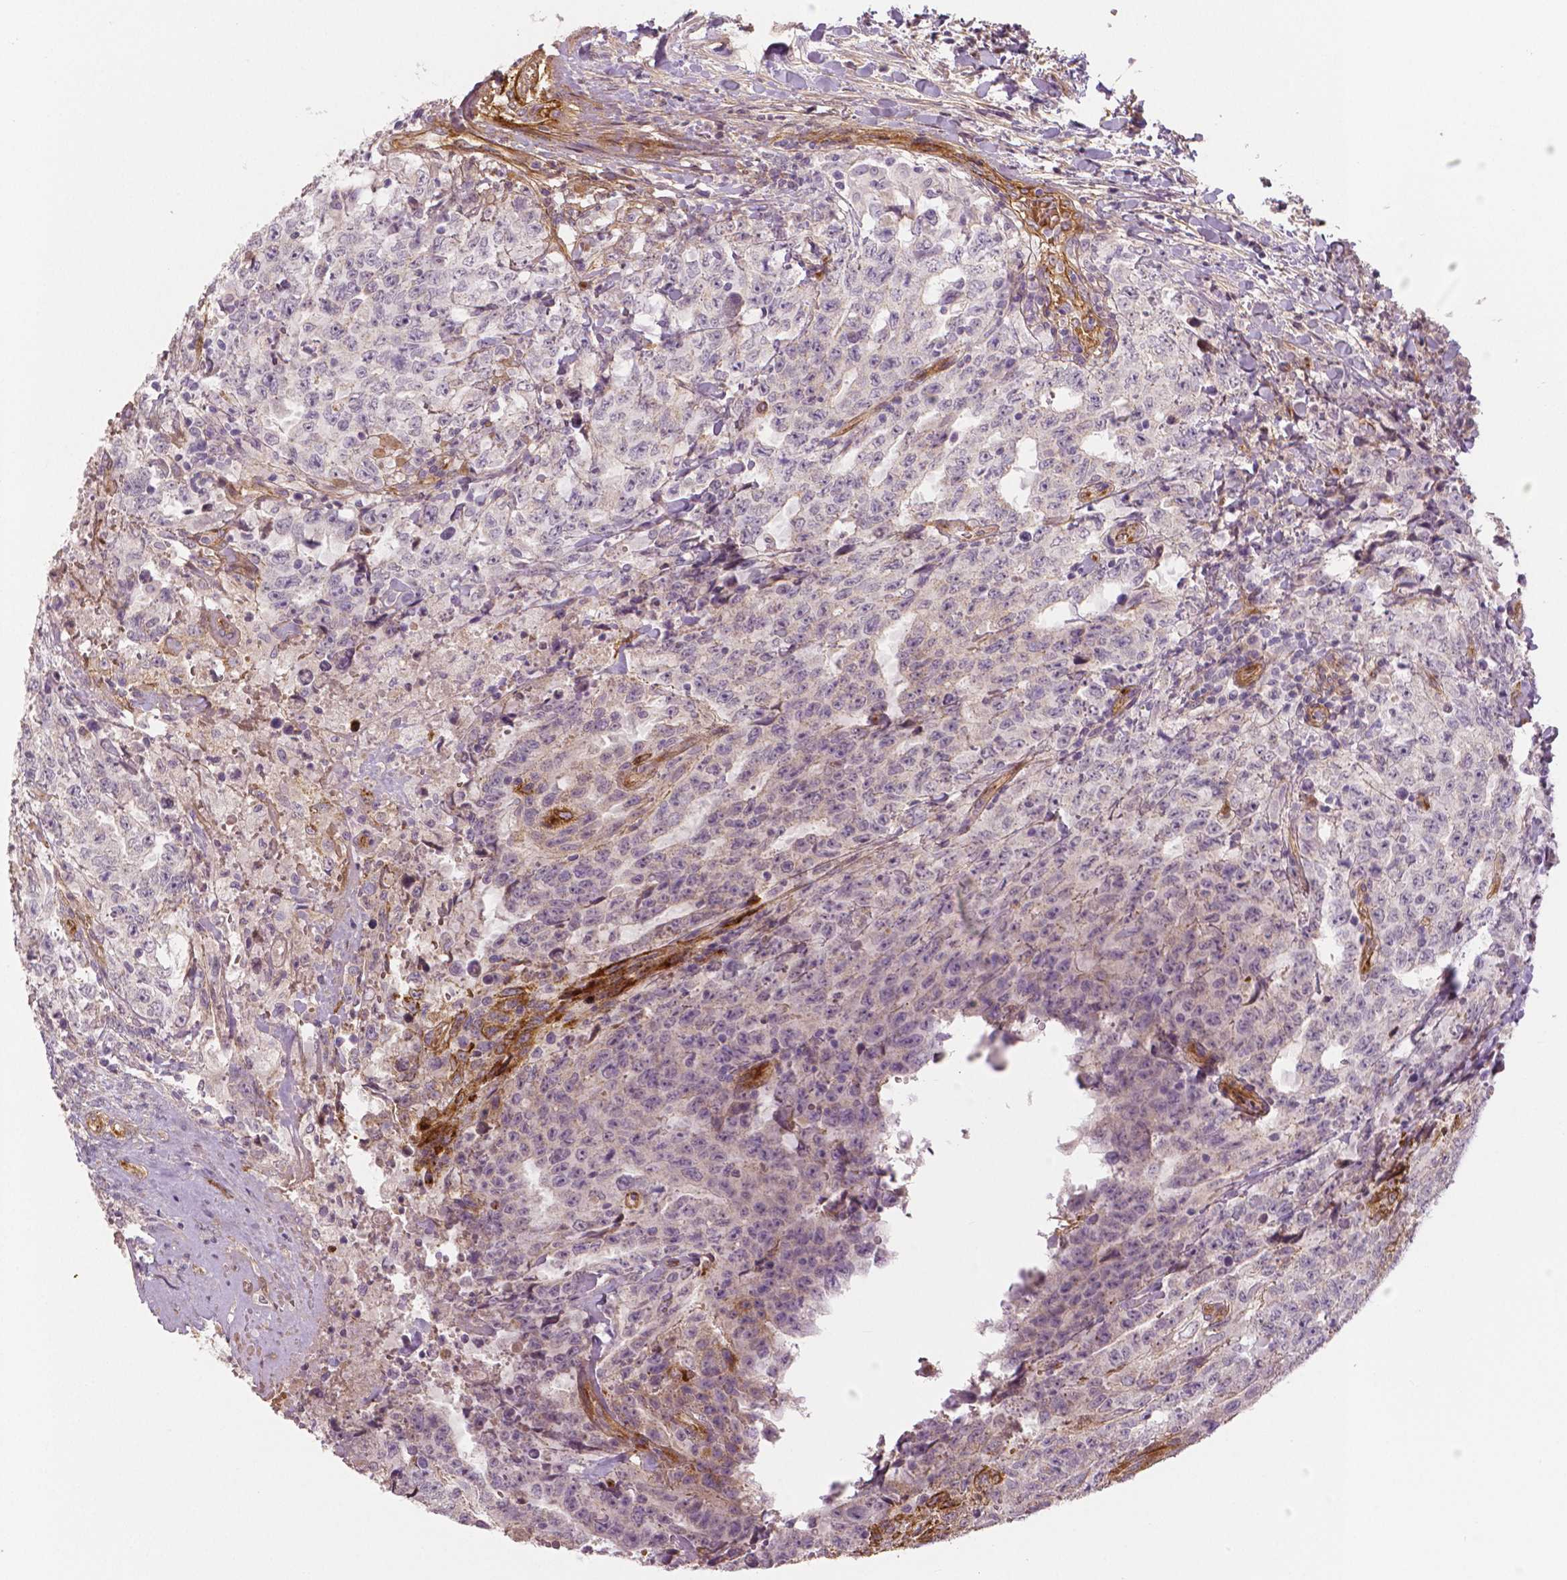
{"staining": {"intensity": "negative", "quantity": "none", "location": "none"}, "tissue": "testis cancer", "cell_type": "Tumor cells", "image_type": "cancer", "snomed": [{"axis": "morphology", "description": "Carcinoma, Embryonal, NOS"}, {"axis": "topography", "description": "Testis"}], "caption": "Tumor cells are negative for brown protein staining in testis cancer.", "gene": "FLT1", "patient": {"sex": "male", "age": 24}}